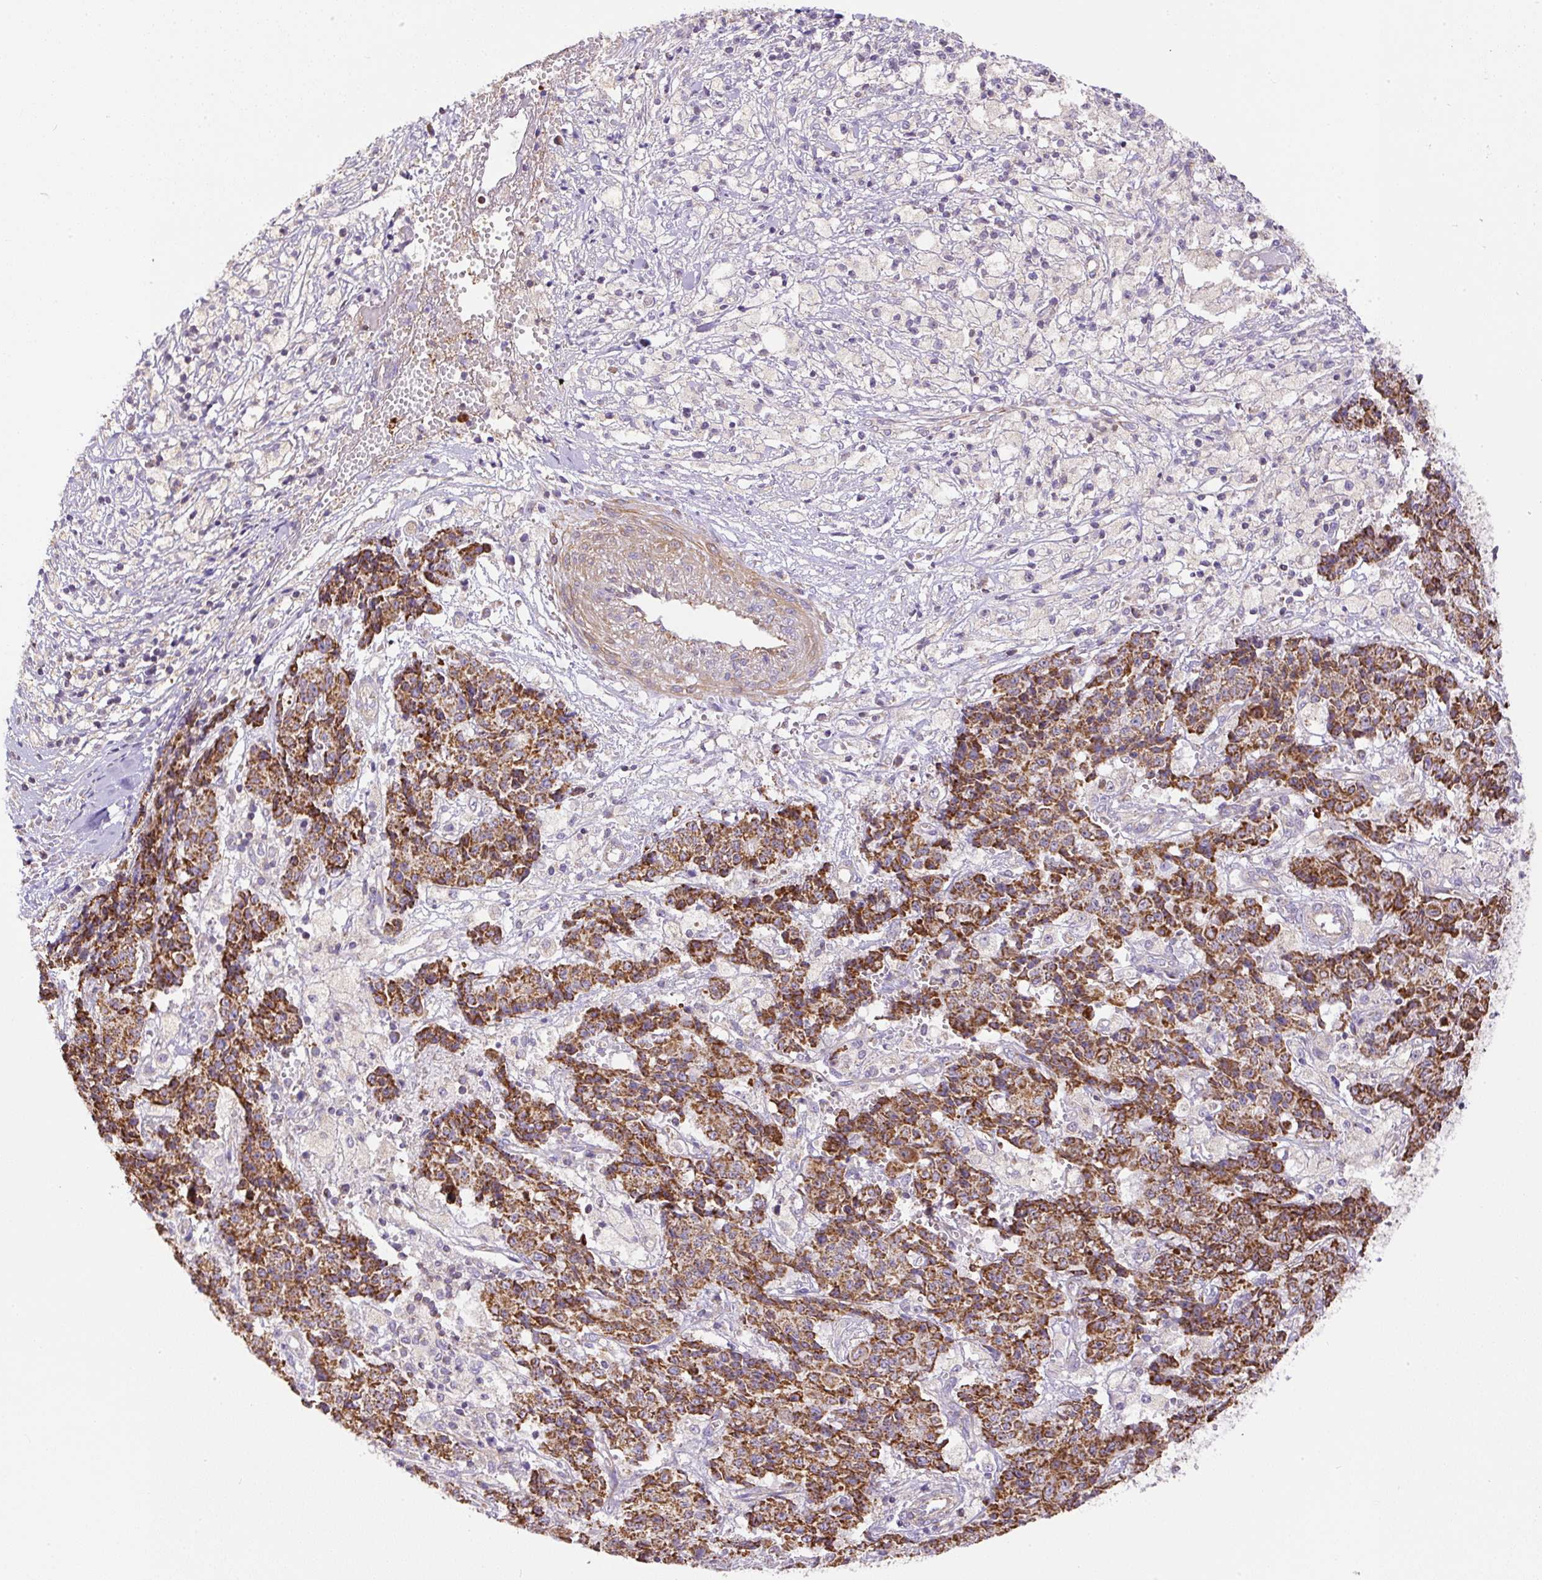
{"staining": {"intensity": "strong", "quantity": ">75%", "location": "cytoplasmic/membranous"}, "tissue": "ovarian cancer", "cell_type": "Tumor cells", "image_type": "cancer", "snomed": [{"axis": "morphology", "description": "Carcinoma, endometroid"}, {"axis": "topography", "description": "Ovary"}], "caption": "Immunohistochemical staining of ovarian cancer shows strong cytoplasmic/membranous protein positivity in approximately >75% of tumor cells.", "gene": "NDUFAF2", "patient": {"sex": "female", "age": 42}}